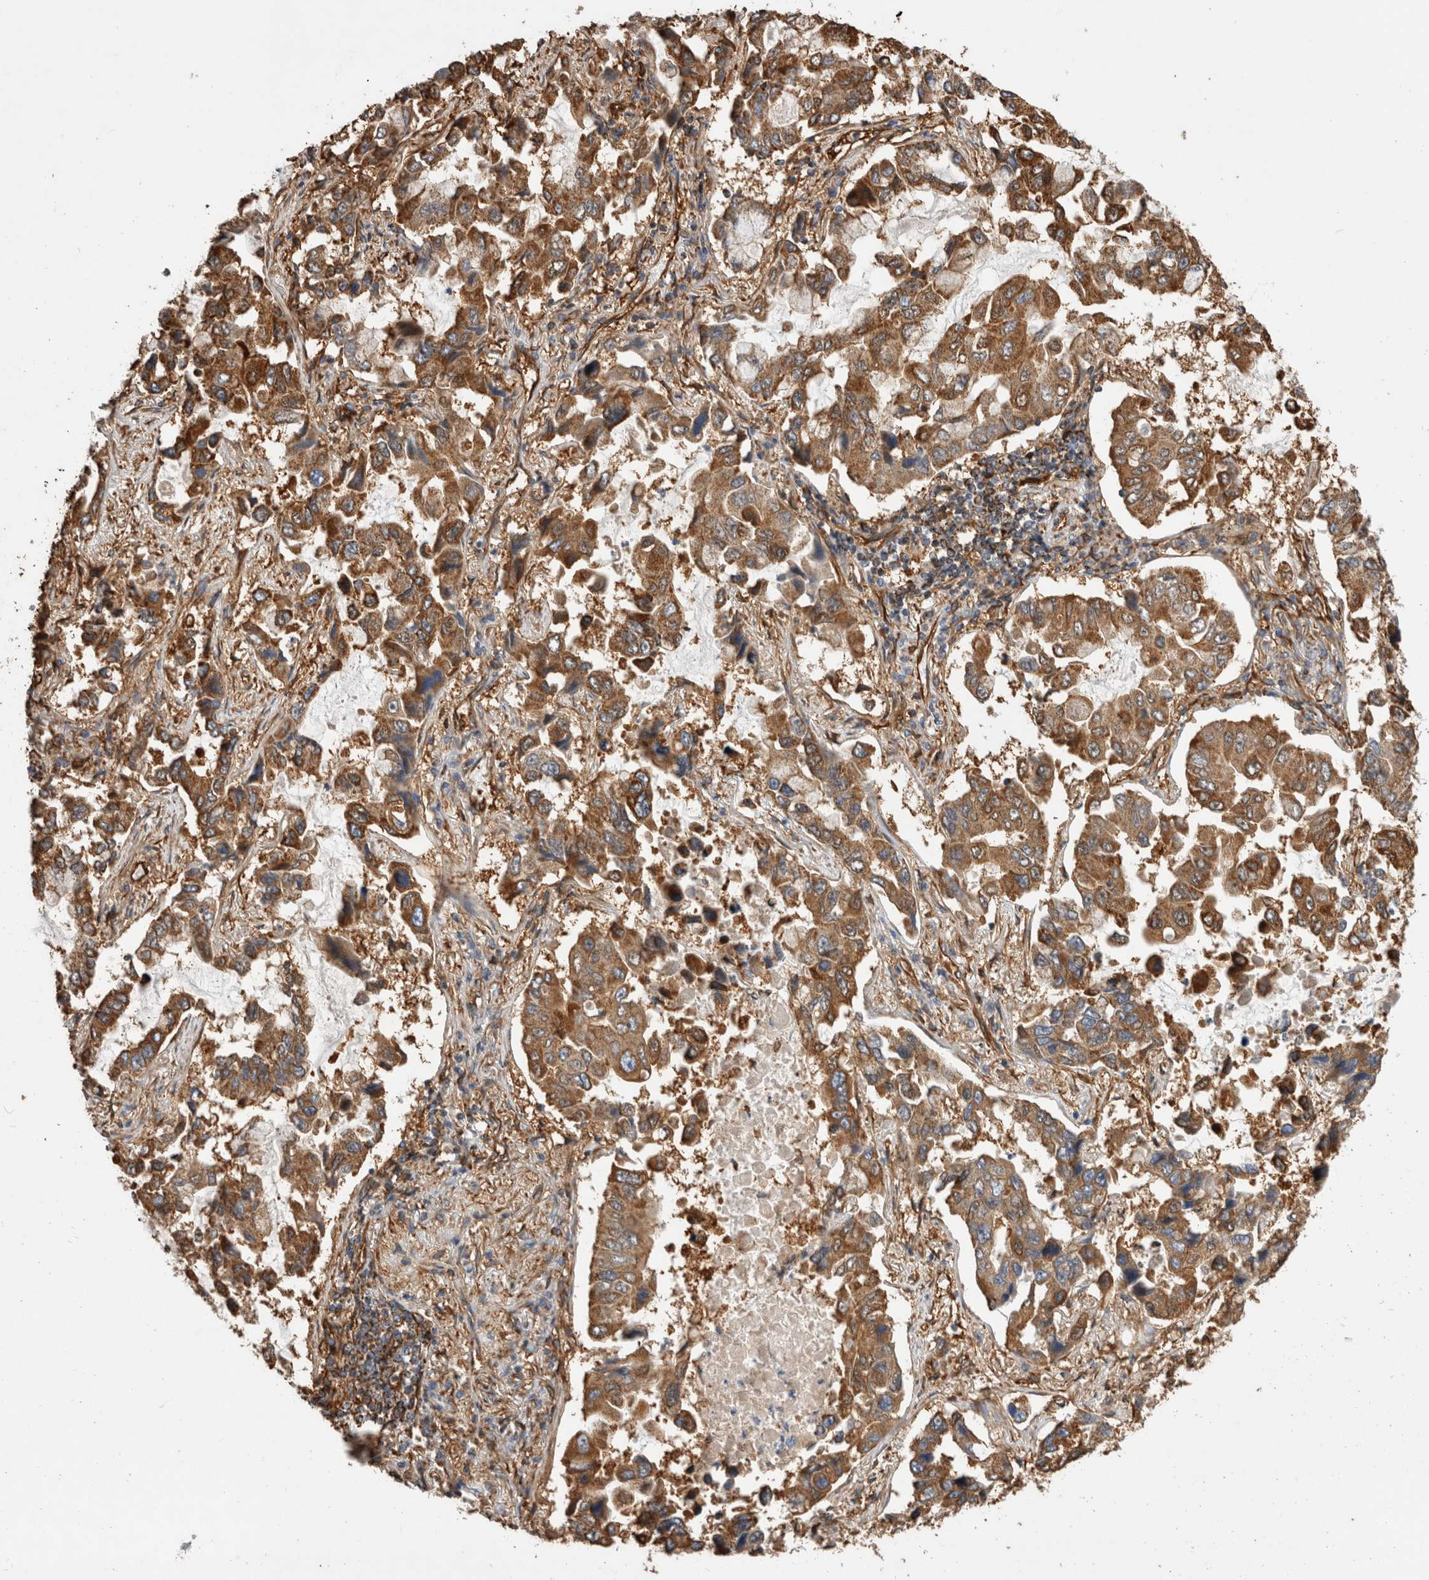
{"staining": {"intensity": "moderate", "quantity": ">75%", "location": "cytoplasmic/membranous"}, "tissue": "lung cancer", "cell_type": "Tumor cells", "image_type": "cancer", "snomed": [{"axis": "morphology", "description": "Adenocarcinoma, NOS"}, {"axis": "topography", "description": "Lung"}], "caption": "About >75% of tumor cells in human lung adenocarcinoma exhibit moderate cytoplasmic/membranous protein staining as visualized by brown immunohistochemical staining.", "gene": "ZNF397", "patient": {"sex": "male", "age": 64}}